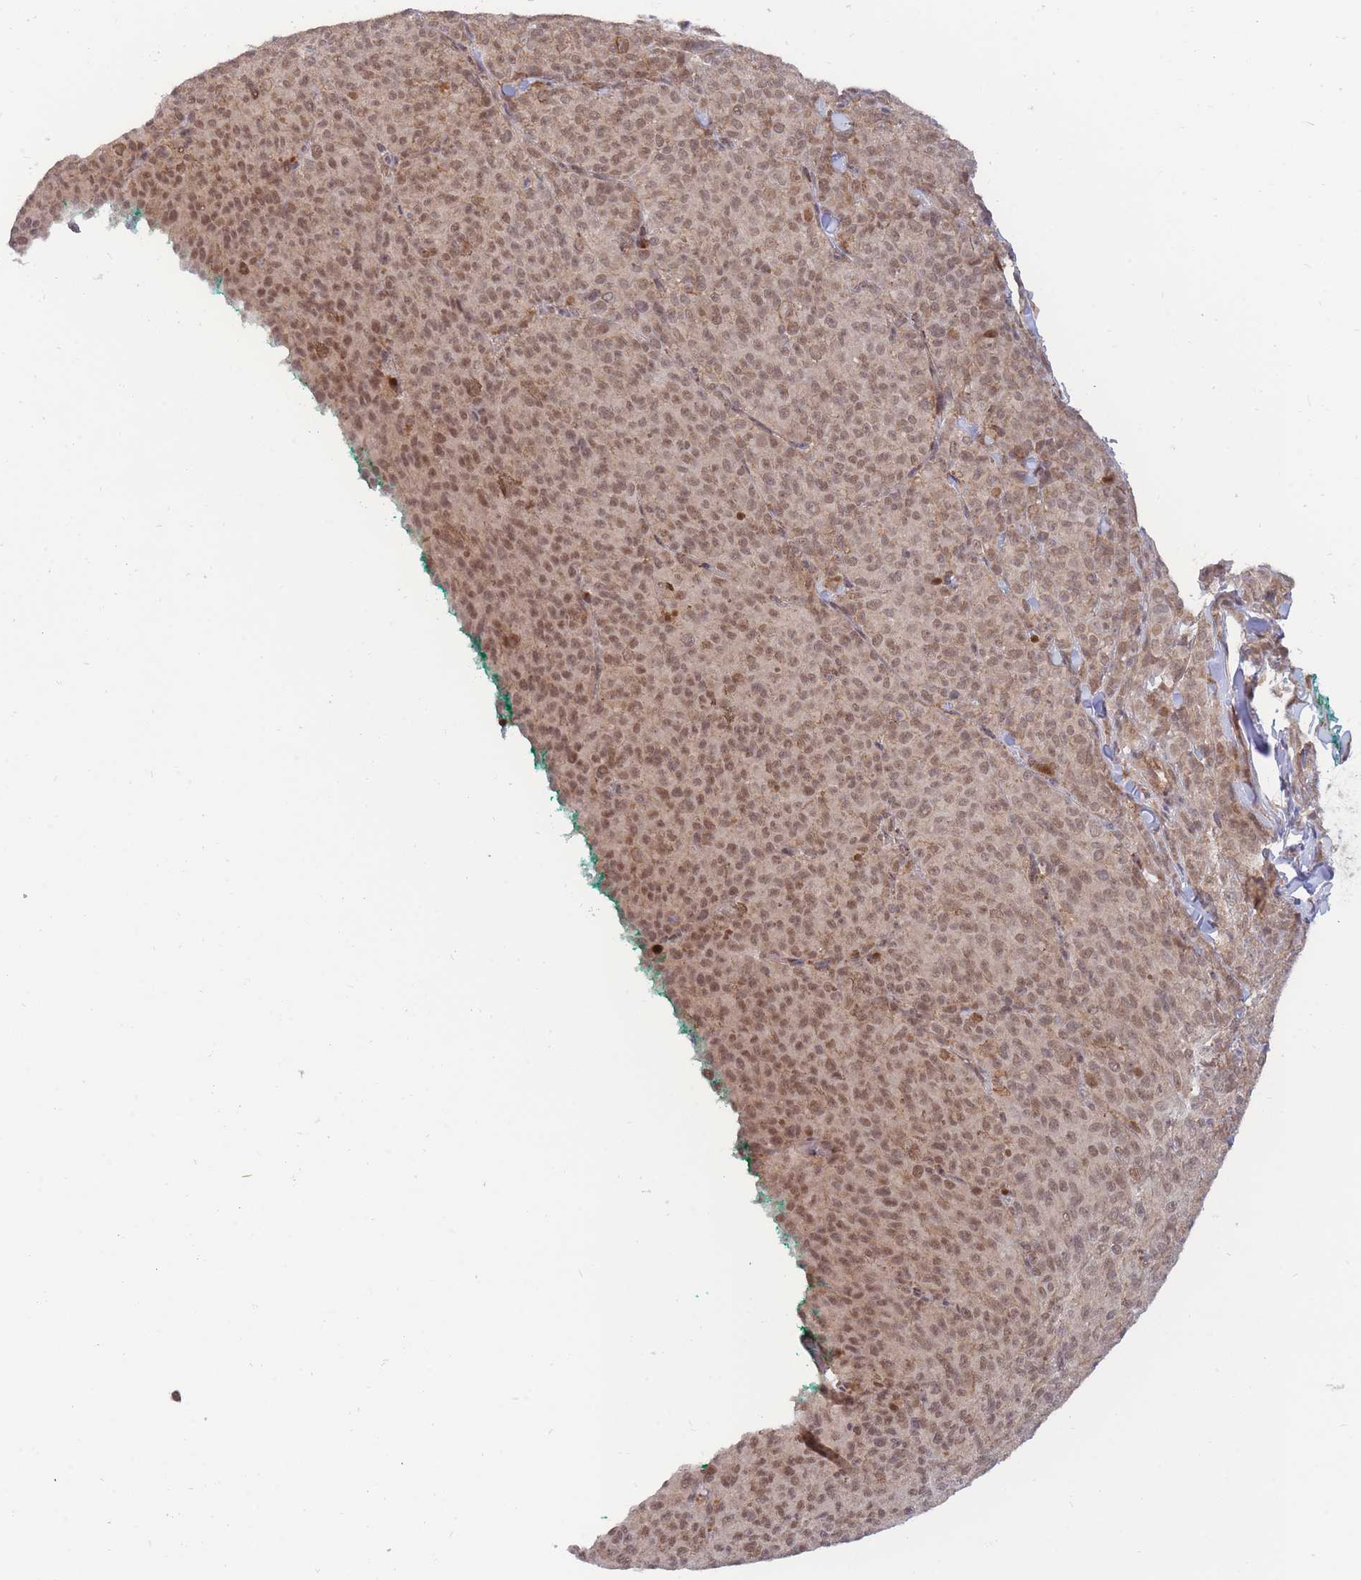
{"staining": {"intensity": "moderate", "quantity": ">75%", "location": "cytoplasmic/membranous,nuclear"}, "tissue": "melanoma", "cell_type": "Tumor cells", "image_type": "cancer", "snomed": [{"axis": "morphology", "description": "Malignant melanoma, NOS"}, {"axis": "topography", "description": "Skin"}], "caption": "The histopathology image reveals staining of melanoma, revealing moderate cytoplasmic/membranous and nuclear protein staining (brown color) within tumor cells.", "gene": "BOD1L1", "patient": {"sex": "female", "age": 52}}